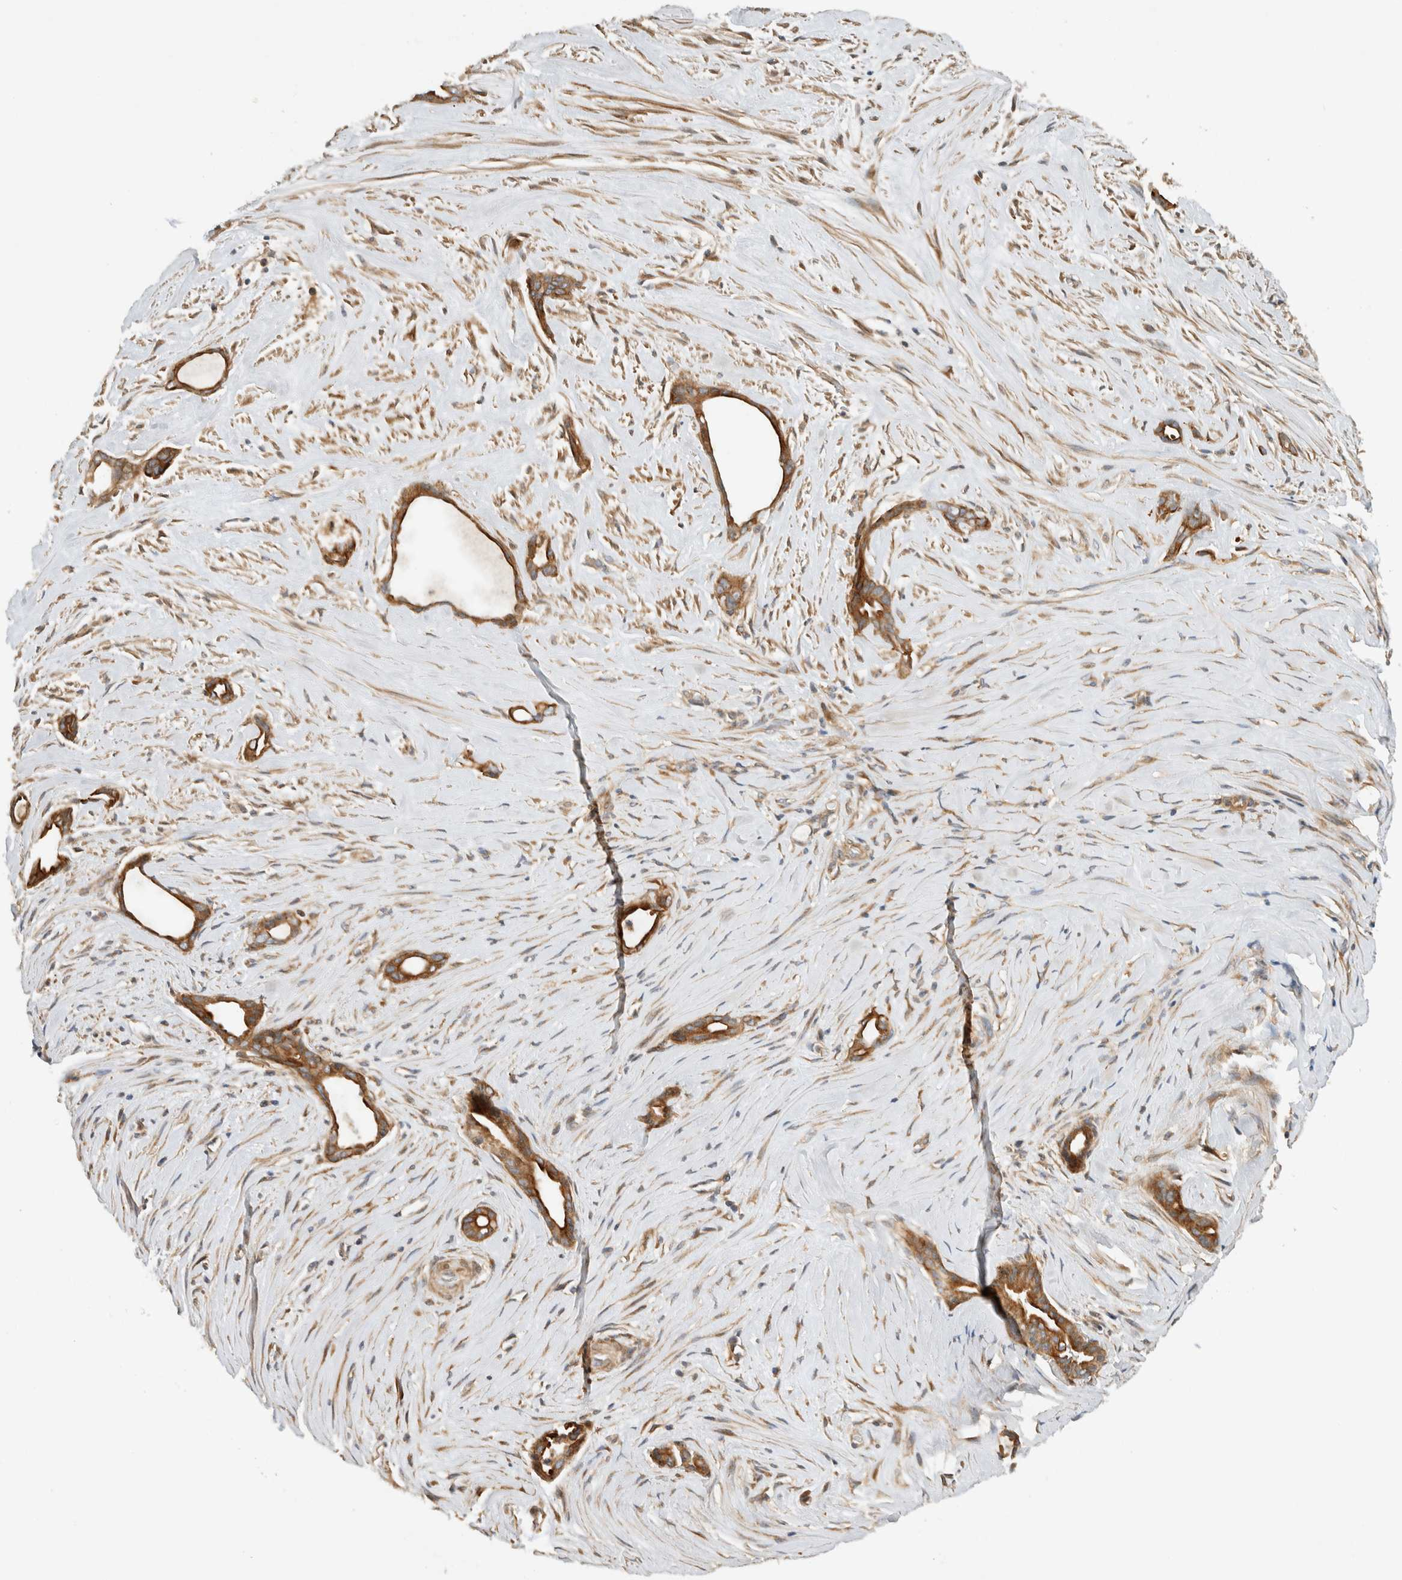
{"staining": {"intensity": "strong", "quantity": ">75%", "location": "cytoplasmic/membranous"}, "tissue": "liver cancer", "cell_type": "Tumor cells", "image_type": "cancer", "snomed": [{"axis": "morphology", "description": "Cholangiocarcinoma"}, {"axis": "topography", "description": "Liver"}], "caption": "Tumor cells demonstrate strong cytoplasmic/membranous positivity in about >75% of cells in cholangiocarcinoma (liver).", "gene": "ARMC9", "patient": {"sex": "female", "age": 55}}